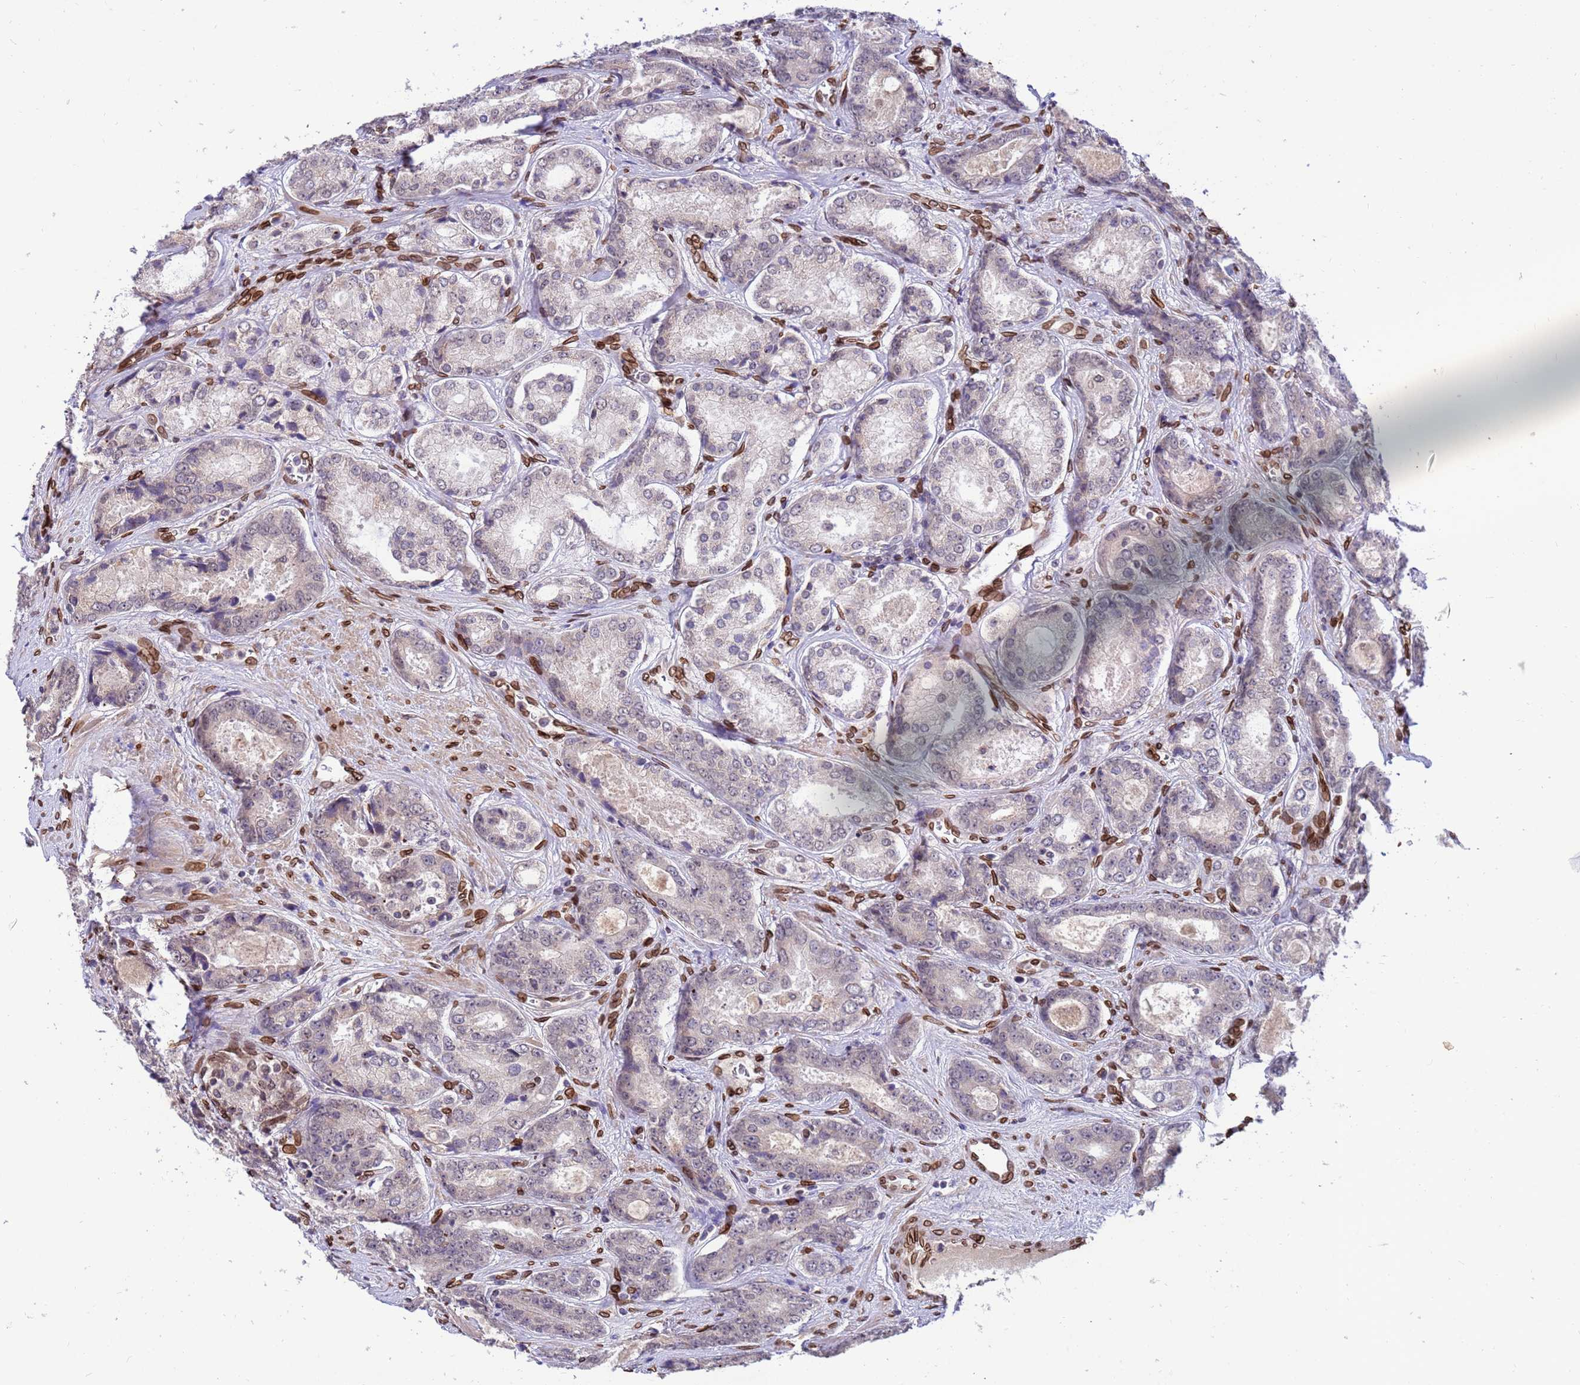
{"staining": {"intensity": "negative", "quantity": "none", "location": "none"}, "tissue": "prostate cancer", "cell_type": "Tumor cells", "image_type": "cancer", "snomed": [{"axis": "morphology", "description": "Adenocarcinoma, Low grade"}, {"axis": "topography", "description": "Prostate"}], "caption": "A photomicrograph of prostate adenocarcinoma (low-grade) stained for a protein demonstrates no brown staining in tumor cells.", "gene": "GPR135", "patient": {"sex": "male", "age": 68}}